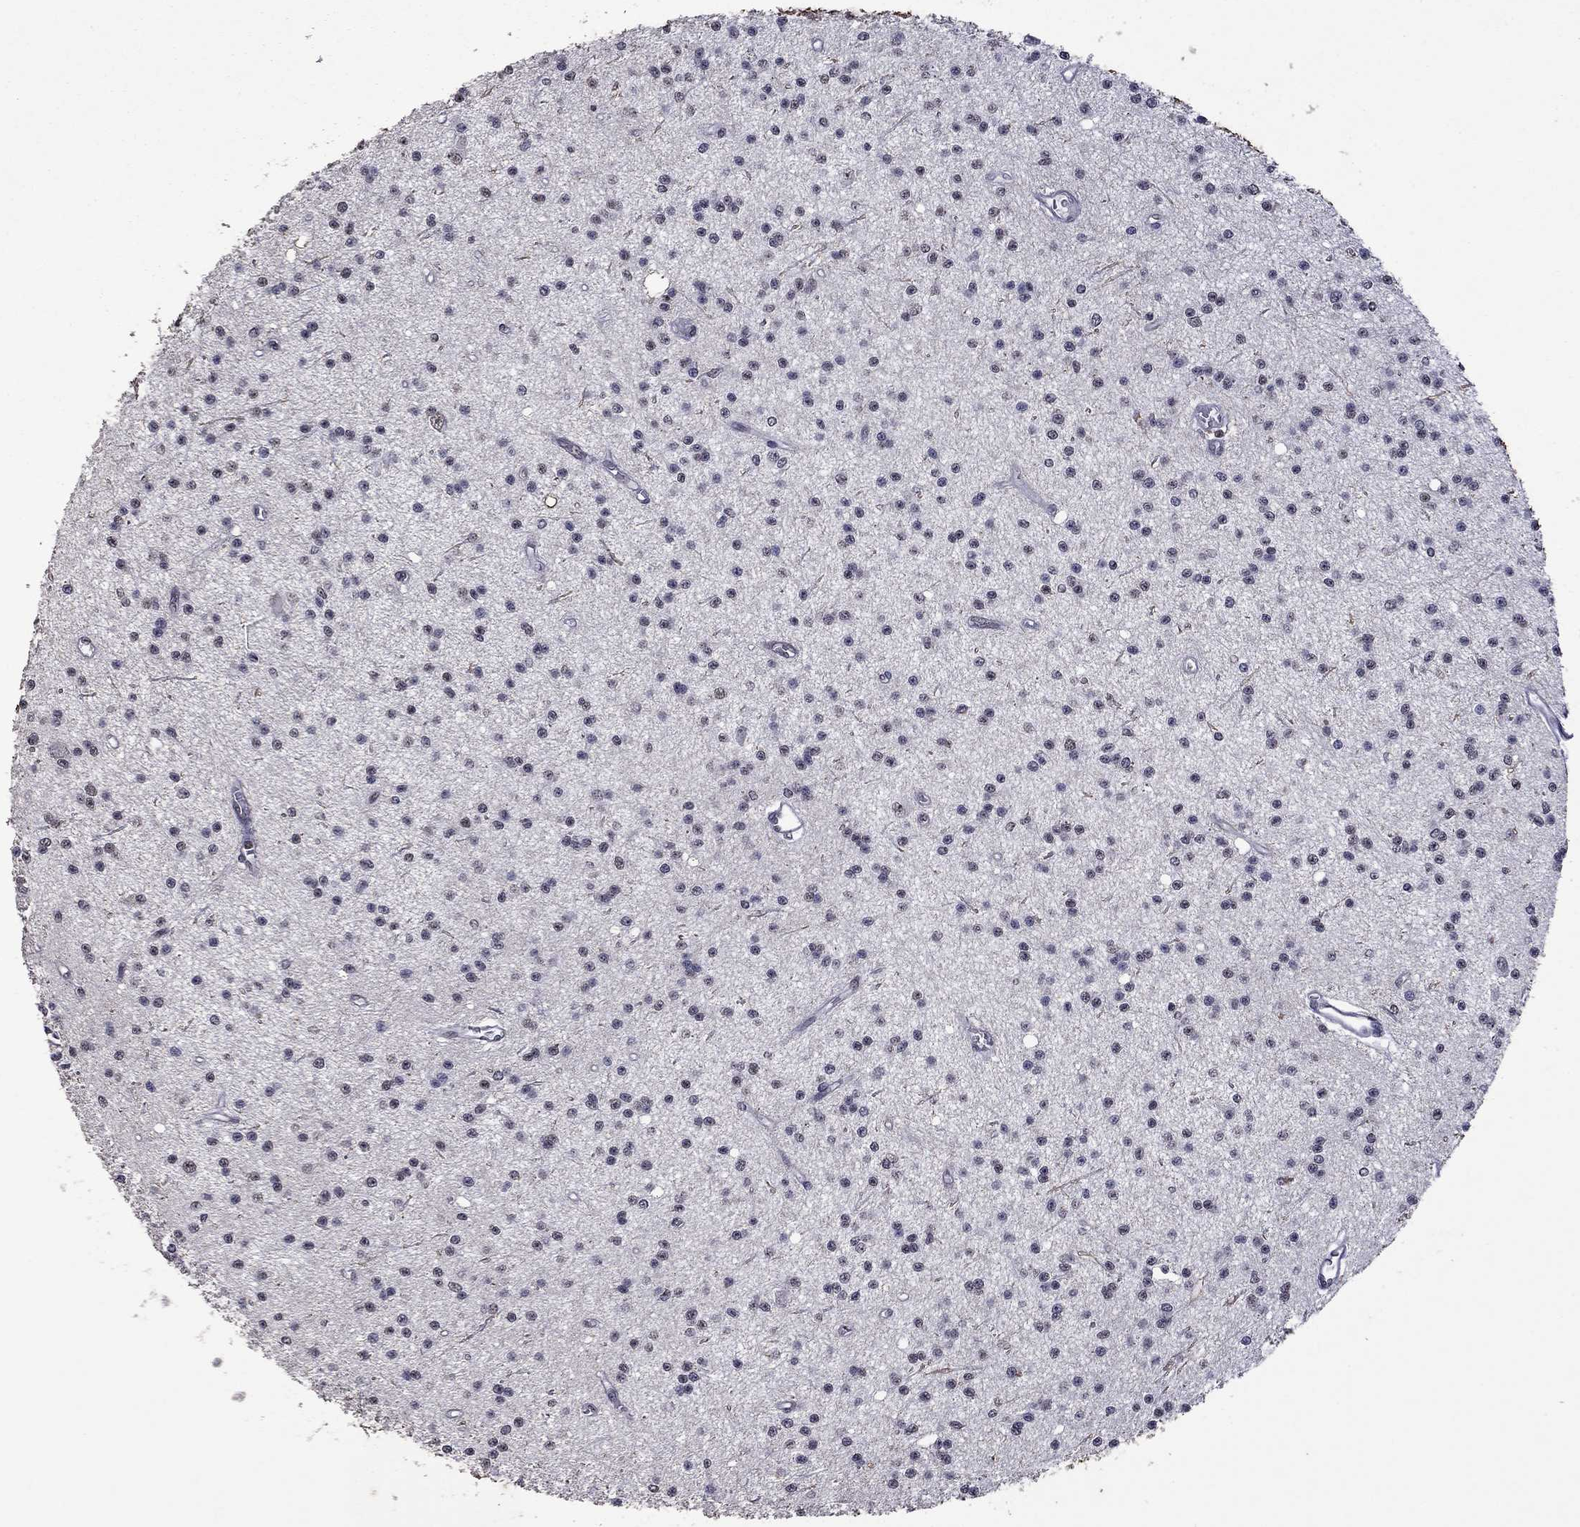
{"staining": {"intensity": "weak", "quantity": "<25%", "location": "nuclear"}, "tissue": "glioma", "cell_type": "Tumor cells", "image_type": "cancer", "snomed": [{"axis": "morphology", "description": "Glioma, malignant, Low grade"}, {"axis": "topography", "description": "Brain"}], "caption": "Protein analysis of malignant glioma (low-grade) demonstrates no significant expression in tumor cells.", "gene": "SPOUT1", "patient": {"sex": "male", "age": 27}}